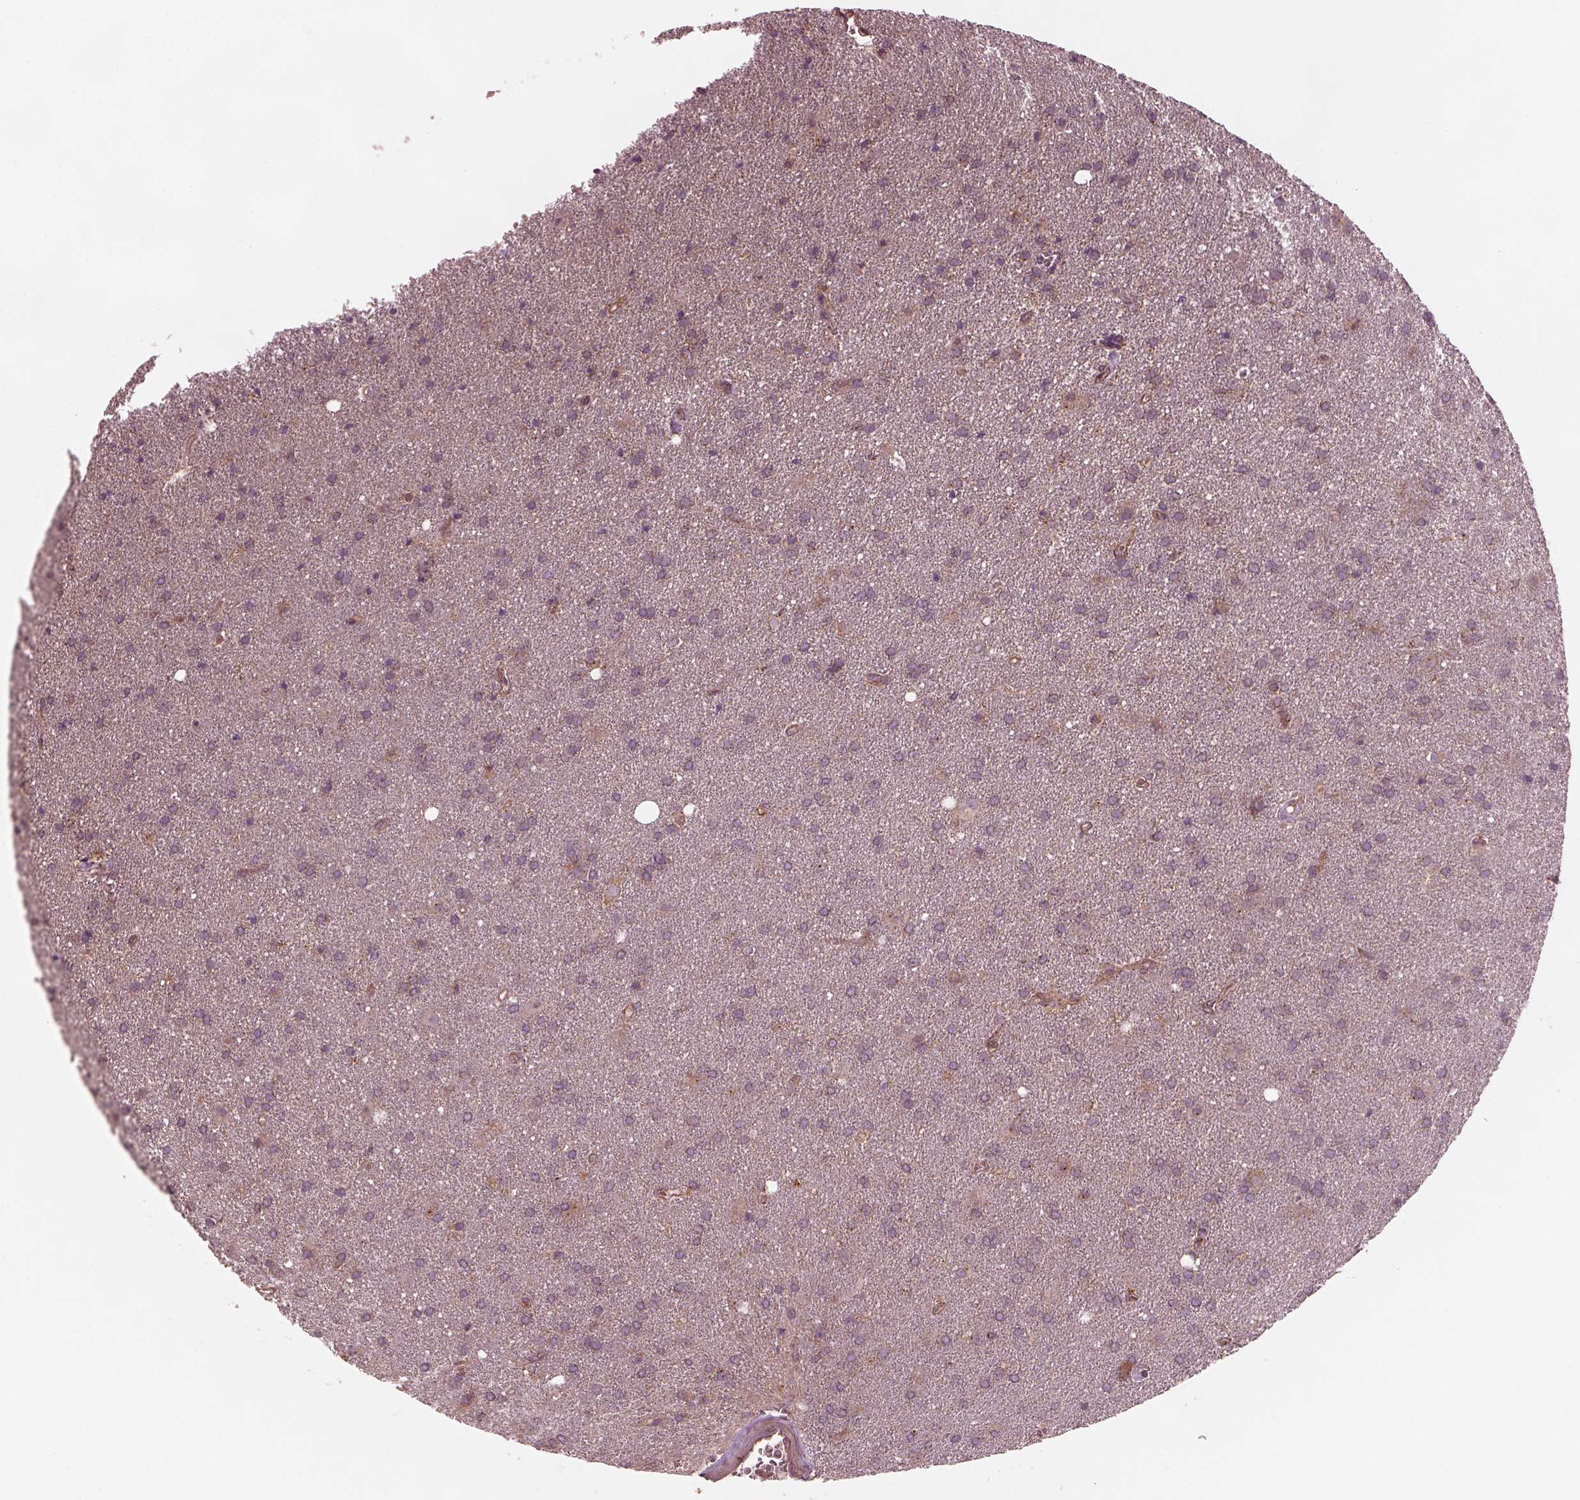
{"staining": {"intensity": "weak", "quantity": ">75%", "location": "cytoplasmic/membranous"}, "tissue": "glioma", "cell_type": "Tumor cells", "image_type": "cancer", "snomed": [{"axis": "morphology", "description": "Glioma, malignant, Low grade"}, {"axis": "topography", "description": "Brain"}], "caption": "The photomicrograph displays staining of glioma, revealing weak cytoplasmic/membranous protein staining (brown color) within tumor cells. (IHC, brightfield microscopy, high magnification).", "gene": "TUBG1", "patient": {"sex": "male", "age": 58}}